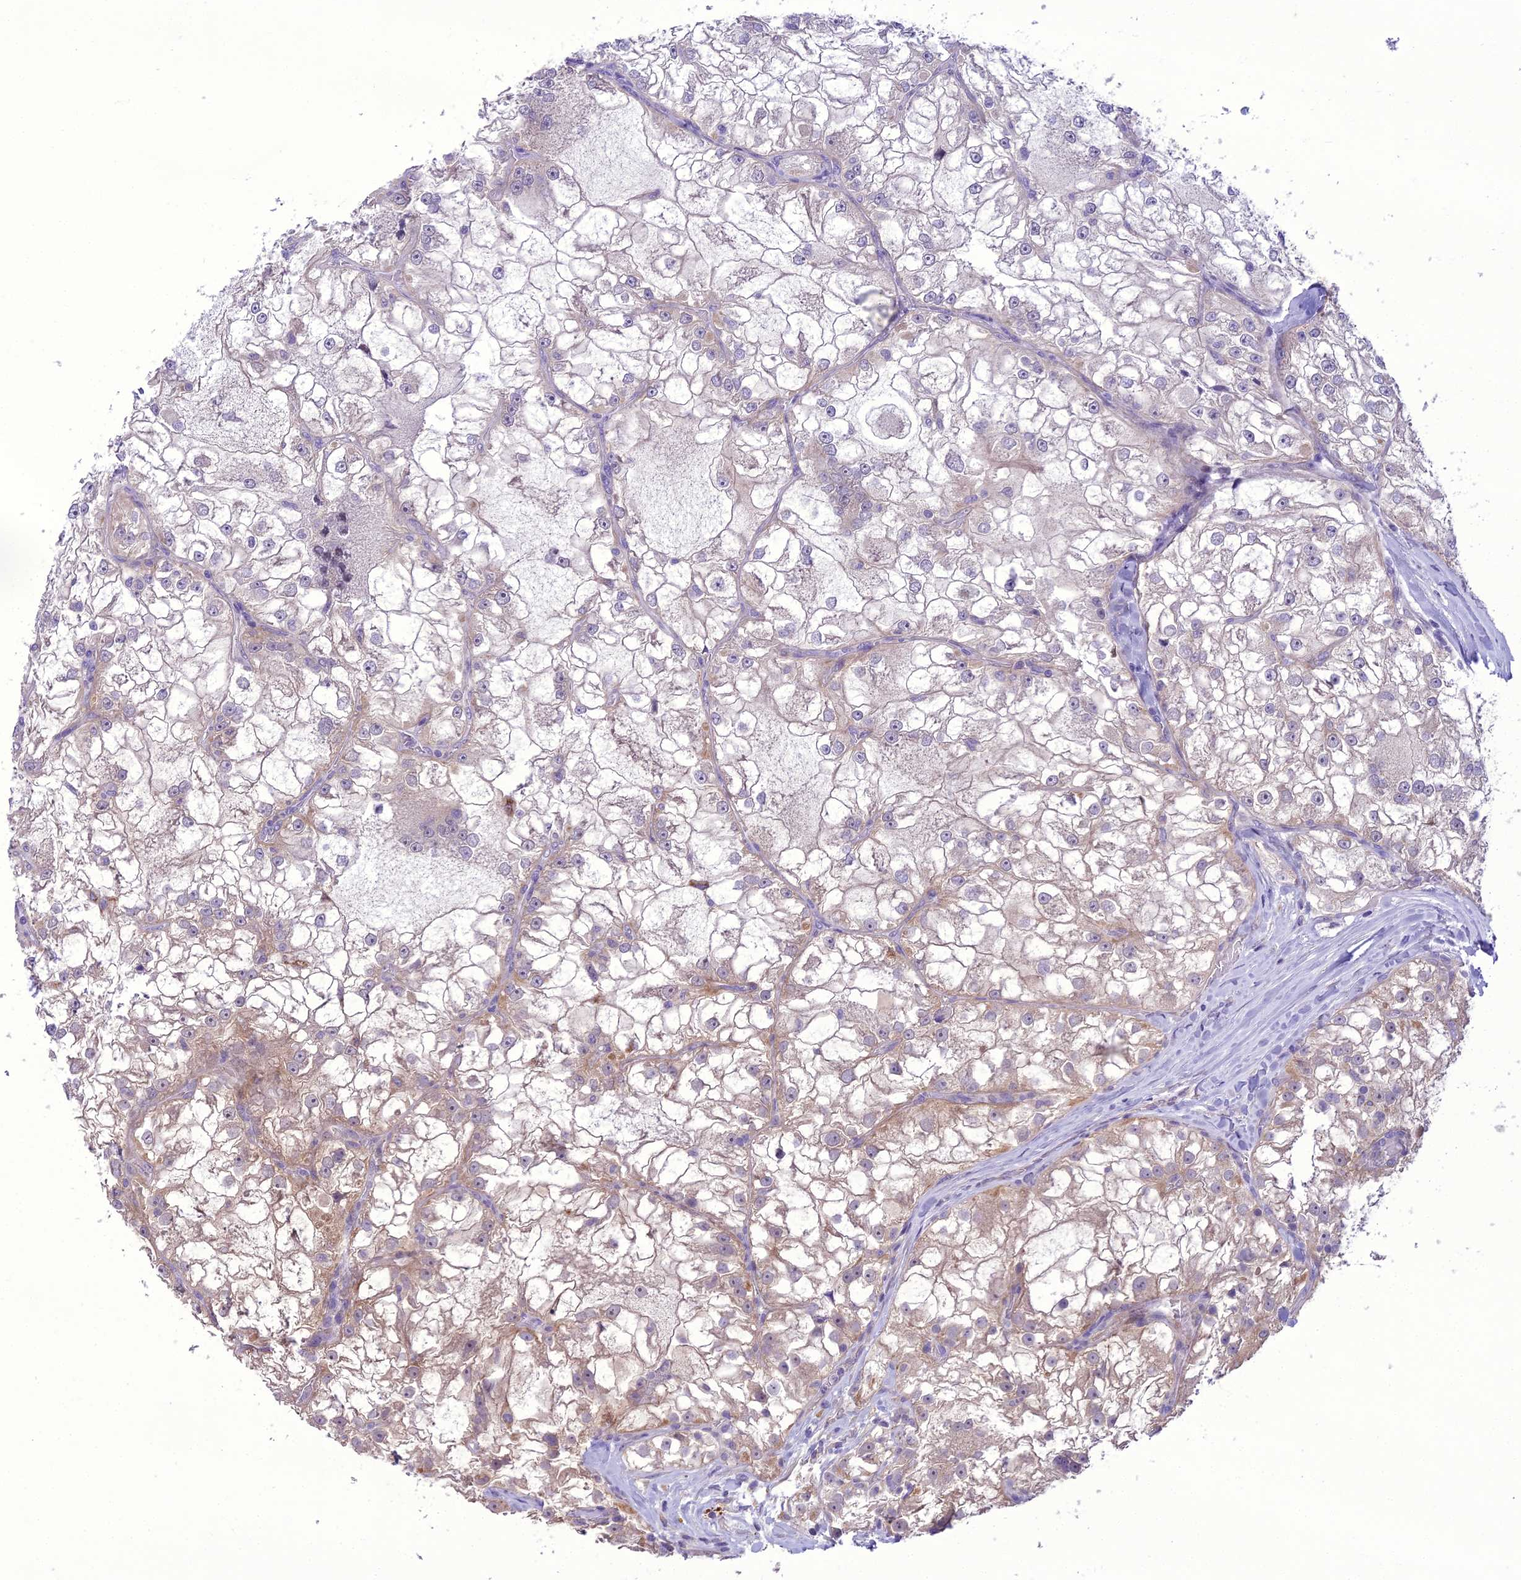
{"staining": {"intensity": "weak", "quantity": "<25%", "location": "cytoplasmic/membranous"}, "tissue": "renal cancer", "cell_type": "Tumor cells", "image_type": "cancer", "snomed": [{"axis": "morphology", "description": "Adenocarcinoma, NOS"}, {"axis": "topography", "description": "Kidney"}], "caption": "DAB immunohistochemical staining of renal adenocarcinoma displays no significant positivity in tumor cells.", "gene": "SCRT1", "patient": {"sex": "female", "age": 72}}